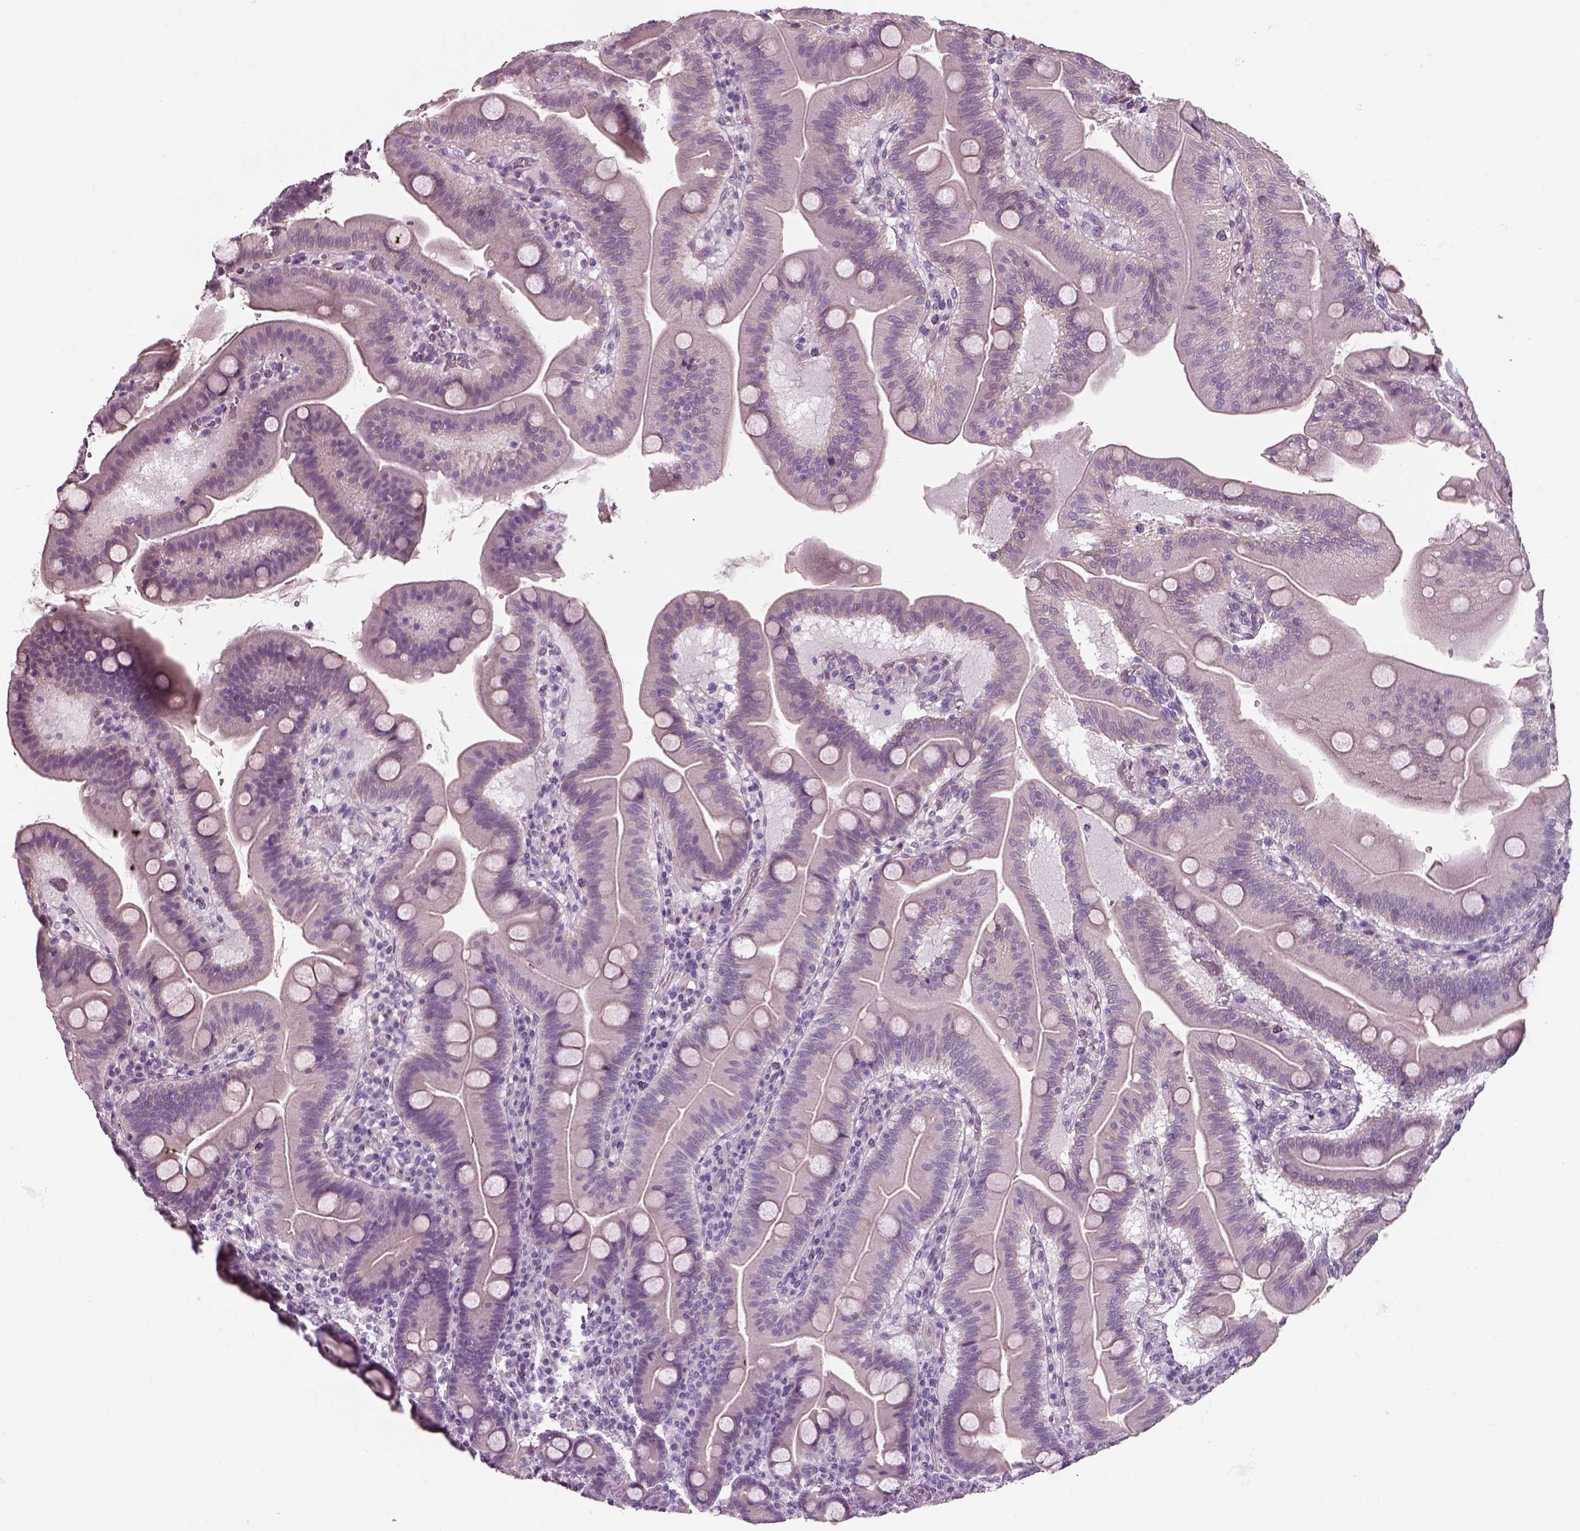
{"staining": {"intensity": "negative", "quantity": "none", "location": "none"}, "tissue": "duodenum", "cell_type": "Glandular cells", "image_type": "normal", "snomed": [{"axis": "morphology", "description": "Normal tissue, NOS"}, {"axis": "topography", "description": "Duodenum"}], "caption": "Immunohistochemical staining of normal human duodenum shows no significant positivity in glandular cells. Brightfield microscopy of IHC stained with DAB (3,3'-diaminobenzidine) (brown) and hematoxylin (blue), captured at high magnification.", "gene": "BFSP1", "patient": {"sex": "male", "age": 59}}